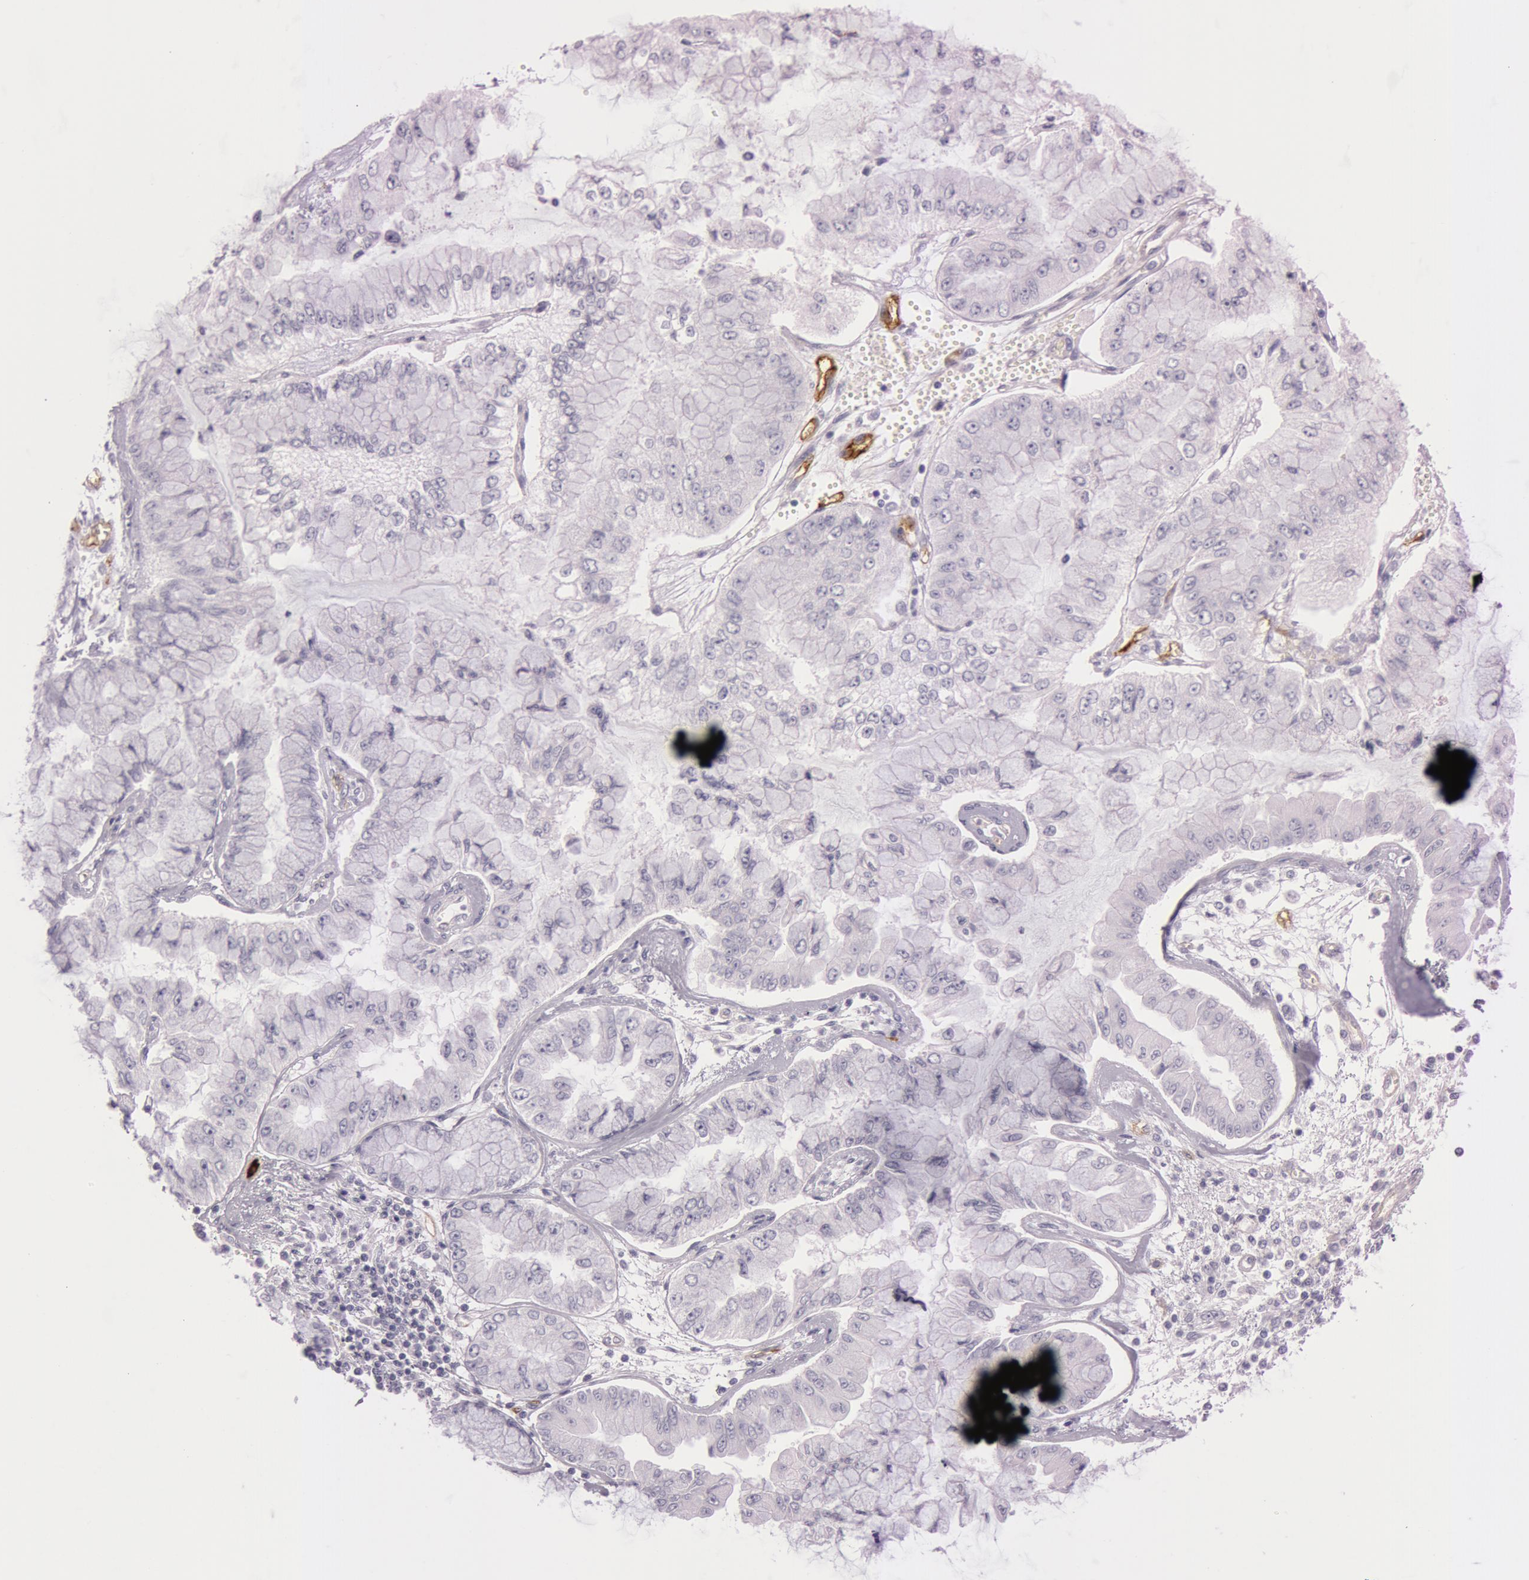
{"staining": {"intensity": "negative", "quantity": "none", "location": "none"}, "tissue": "liver cancer", "cell_type": "Tumor cells", "image_type": "cancer", "snomed": [{"axis": "morphology", "description": "Cholangiocarcinoma"}, {"axis": "topography", "description": "Liver"}], "caption": "A histopathology image of human liver cancer (cholangiocarcinoma) is negative for staining in tumor cells.", "gene": "FOLH1", "patient": {"sex": "female", "age": 79}}